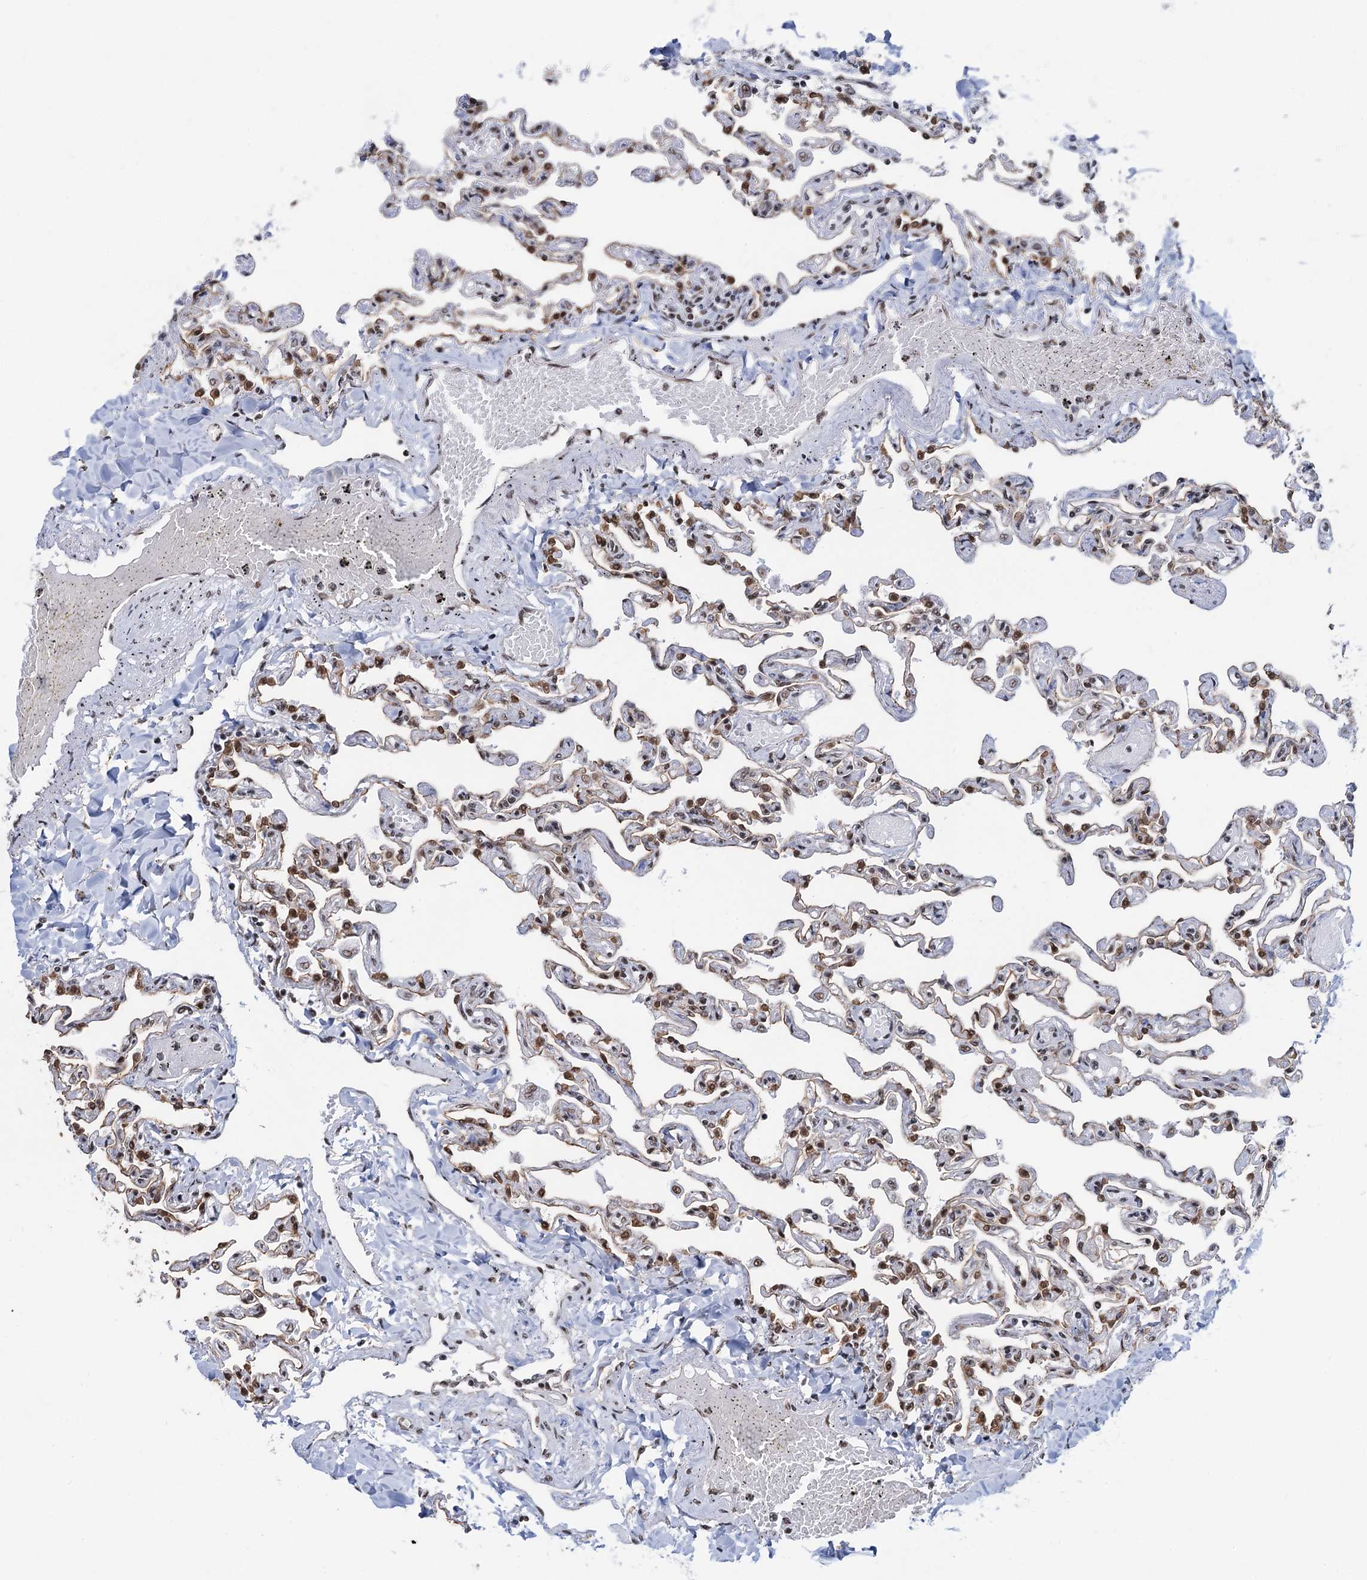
{"staining": {"intensity": "moderate", "quantity": "25%-75%", "location": "nuclear"}, "tissue": "lung", "cell_type": "Alveolar cells", "image_type": "normal", "snomed": [{"axis": "morphology", "description": "Normal tissue, NOS"}, {"axis": "topography", "description": "Lung"}], "caption": "The histopathology image reveals staining of unremarkable lung, revealing moderate nuclear protein positivity (brown color) within alveolar cells.", "gene": "ZNF609", "patient": {"sex": "male", "age": 21}}